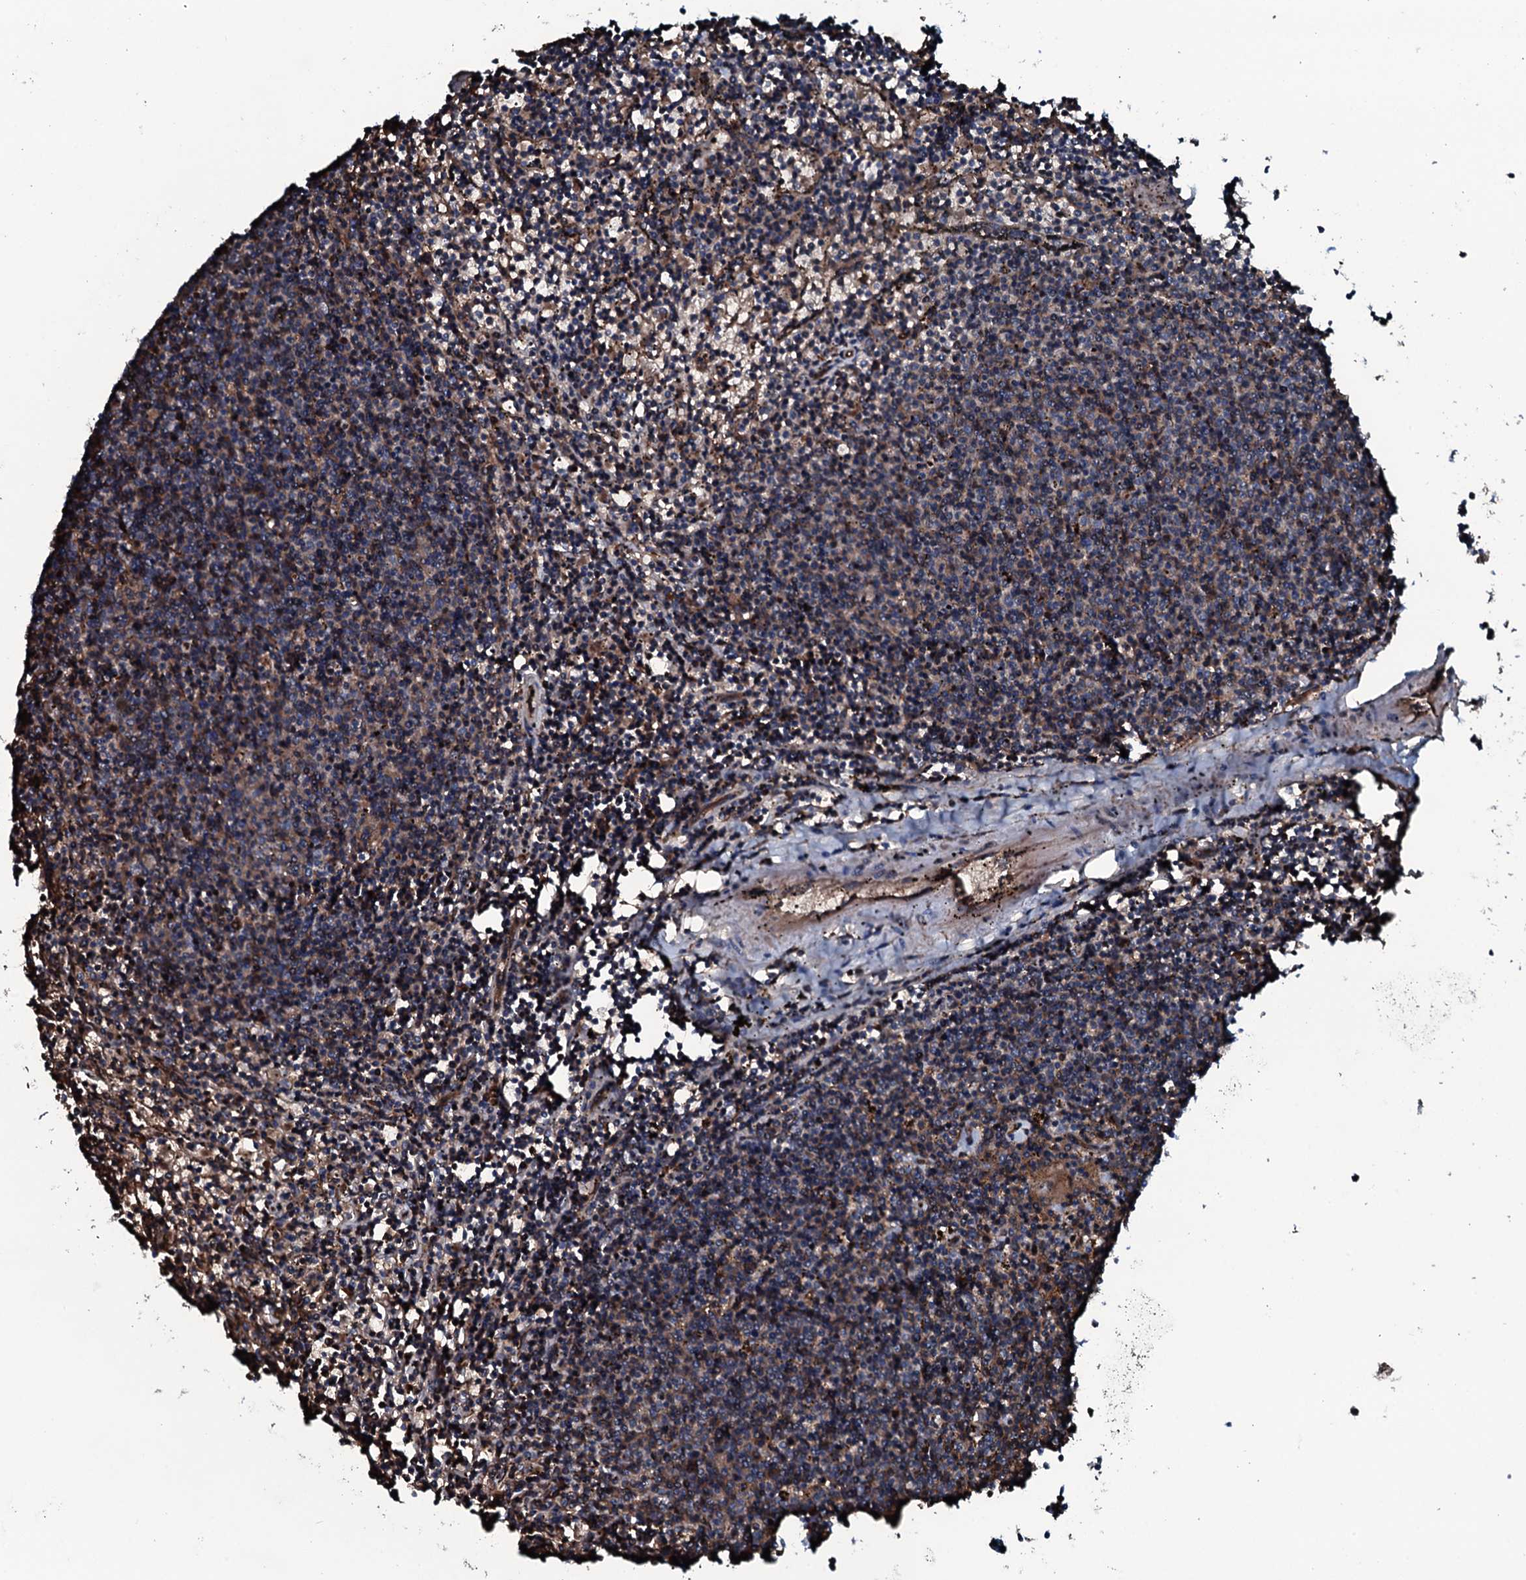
{"staining": {"intensity": "weak", "quantity": ">75%", "location": "cytoplasmic/membranous"}, "tissue": "lymphoma", "cell_type": "Tumor cells", "image_type": "cancer", "snomed": [{"axis": "morphology", "description": "Malignant lymphoma, non-Hodgkin's type, Low grade"}, {"axis": "topography", "description": "Spleen"}], "caption": "Lymphoma stained with a brown dye demonstrates weak cytoplasmic/membranous positive expression in about >75% of tumor cells.", "gene": "TRIM7", "patient": {"sex": "female", "age": 50}}